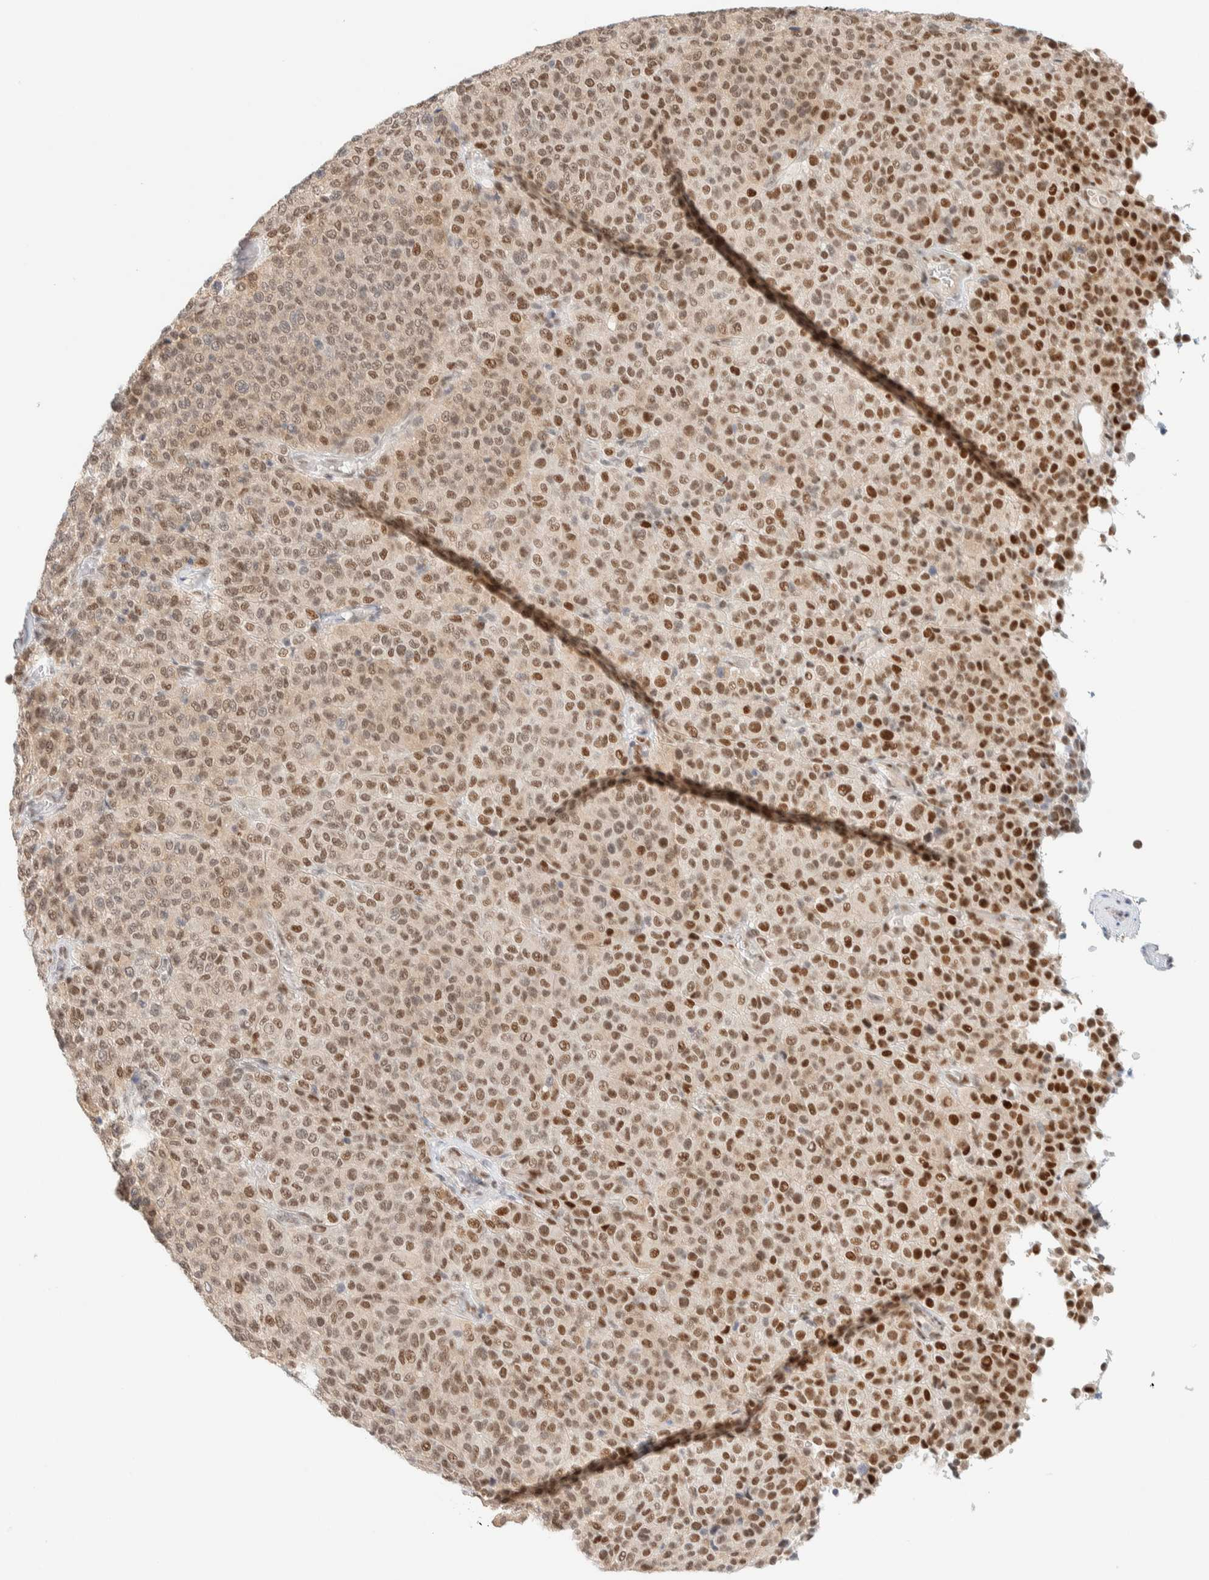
{"staining": {"intensity": "moderate", "quantity": "25%-75%", "location": "nuclear"}, "tissue": "melanoma", "cell_type": "Tumor cells", "image_type": "cancer", "snomed": [{"axis": "morphology", "description": "Malignant melanoma, Metastatic site"}, {"axis": "topography", "description": "Pancreas"}], "caption": "IHC micrograph of neoplastic tissue: human melanoma stained using immunohistochemistry (IHC) shows medium levels of moderate protein expression localized specifically in the nuclear of tumor cells, appearing as a nuclear brown color.", "gene": "PYGO2", "patient": {"sex": "female", "age": 30}}